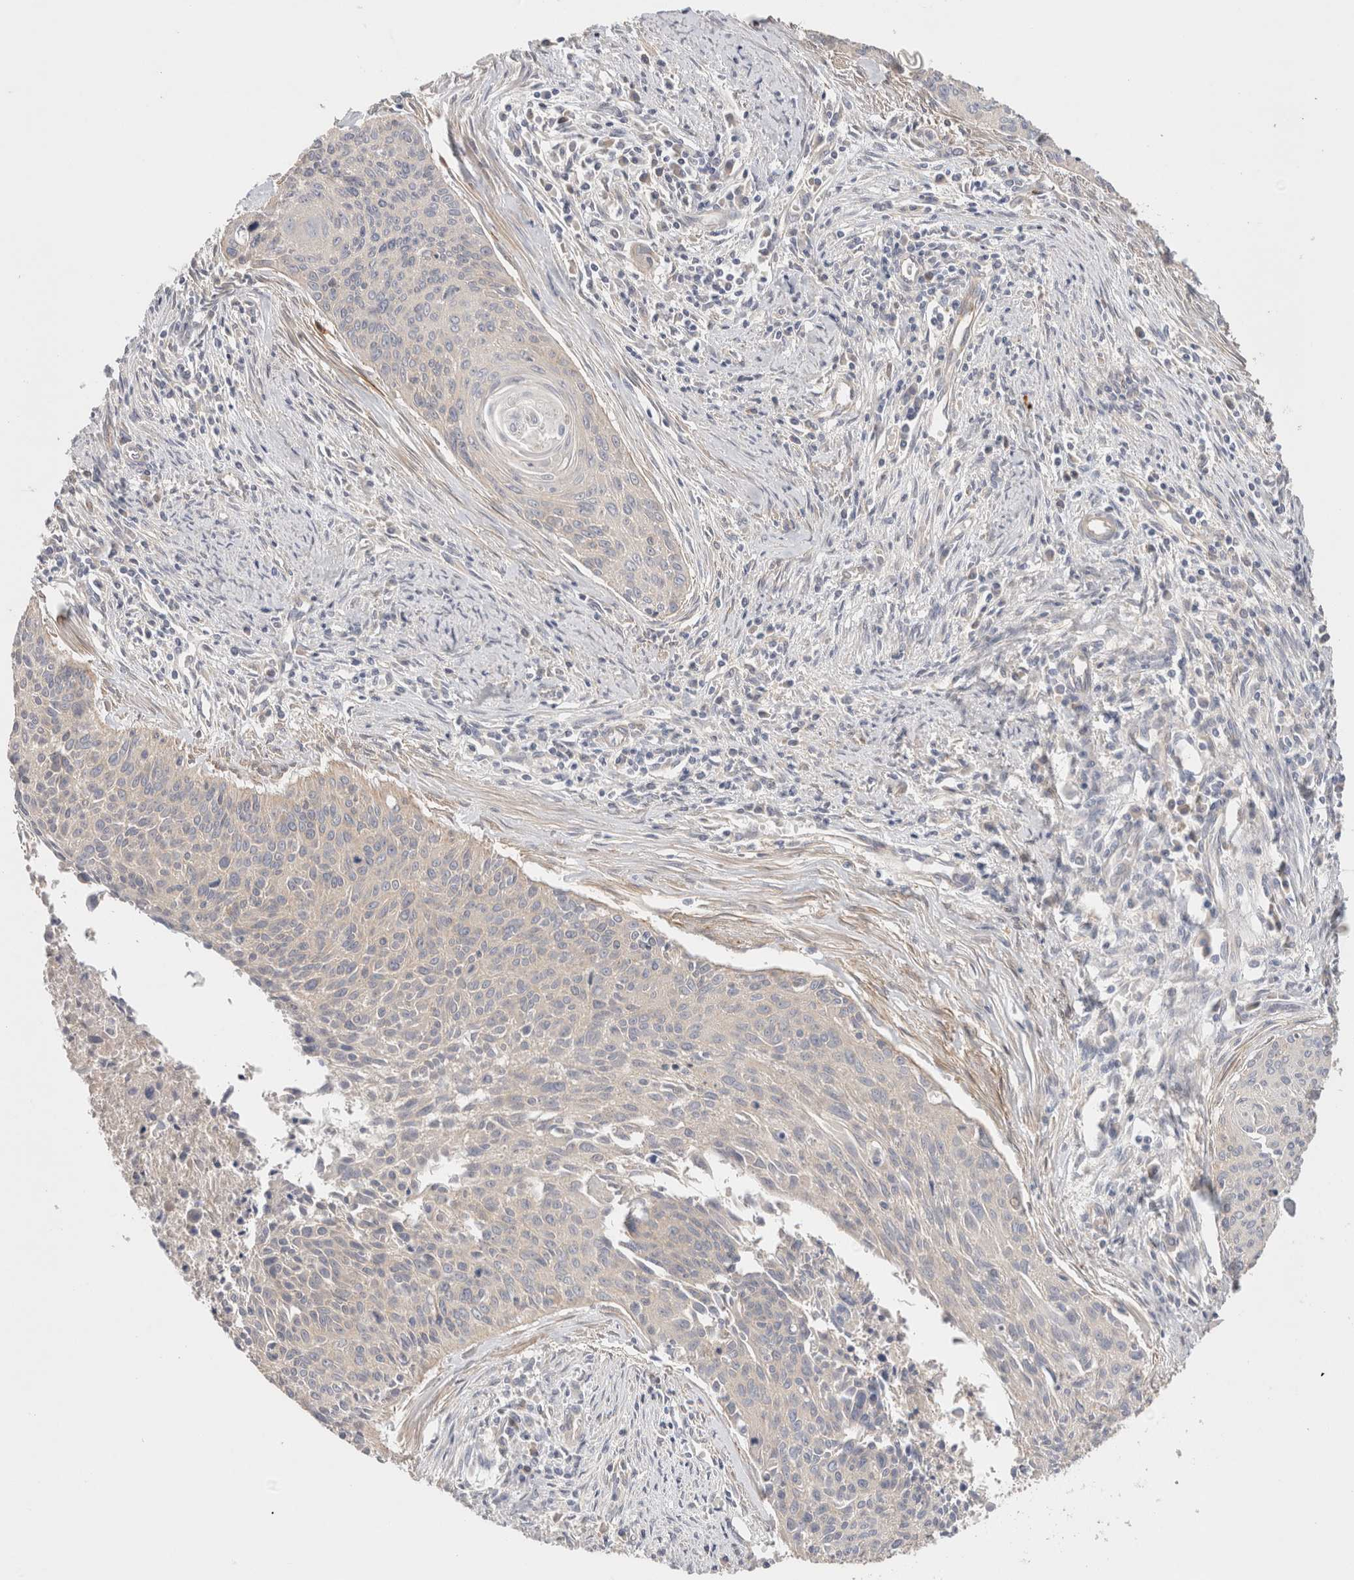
{"staining": {"intensity": "negative", "quantity": "none", "location": "none"}, "tissue": "cervical cancer", "cell_type": "Tumor cells", "image_type": "cancer", "snomed": [{"axis": "morphology", "description": "Squamous cell carcinoma, NOS"}, {"axis": "topography", "description": "Cervix"}], "caption": "DAB (3,3'-diaminobenzidine) immunohistochemical staining of cervical cancer displays no significant expression in tumor cells. (Stains: DAB immunohistochemistry (IHC) with hematoxylin counter stain, Microscopy: brightfield microscopy at high magnification).", "gene": "SGK3", "patient": {"sex": "female", "age": 55}}